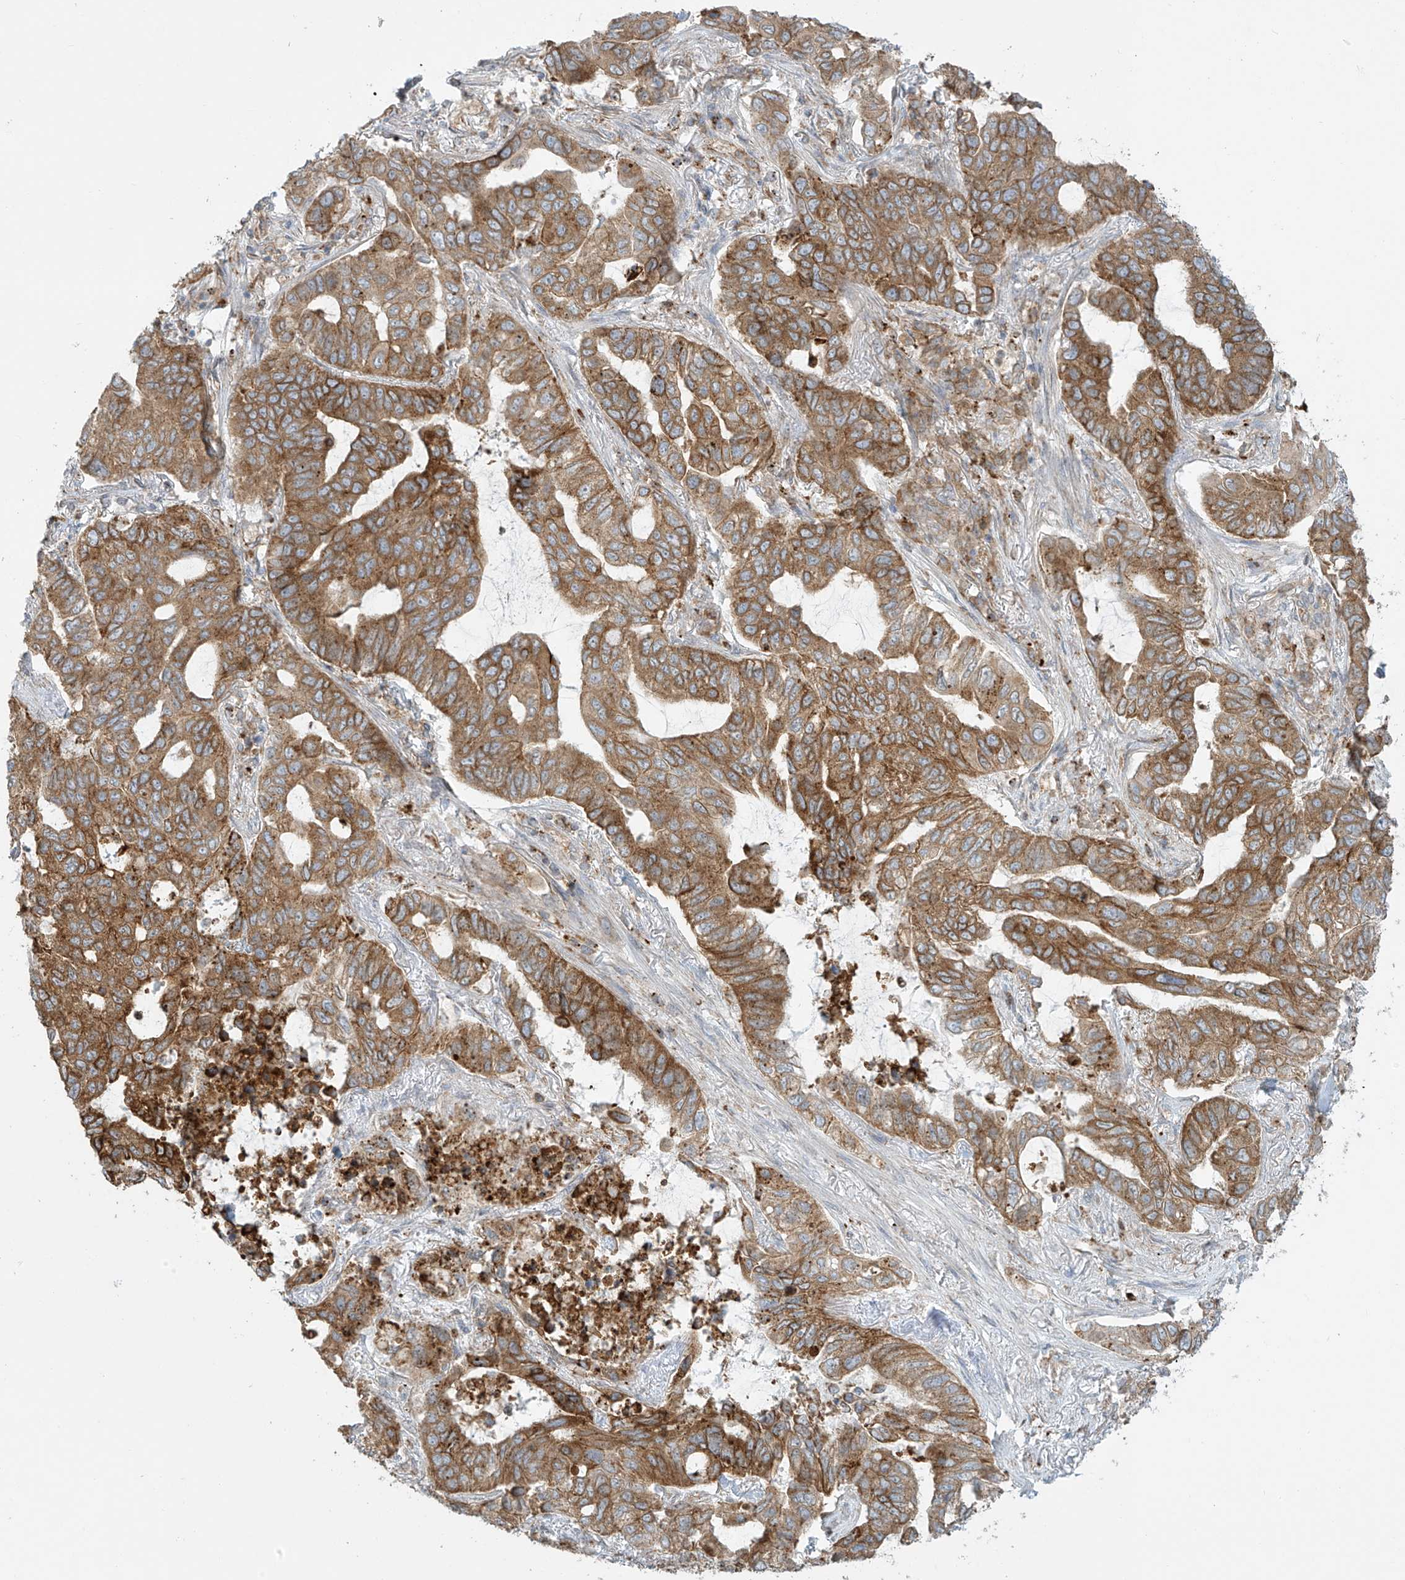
{"staining": {"intensity": "moderate", "quantity": ">75%", "location": "cytoplasmic/membranous"}, "tissue": "lung cancer", "cell_type": "Tumor cells", "image_type": "cancer", "snomed": [{"axis": "morphology", "description": "Adenocarcinoma, NOS"}, {"axis": "topography", "description": "Lung"}], "caption": "A high-resolution photomicrograph shows immunohistochemistry (IHC) staining of adenocarcinoma (lung), which exhibits moderate cytoplasmic/membranous staining in about >75% of tumor cells.", "gene": "LZTS3", "patient": {"sex": "male", "age": 64}}